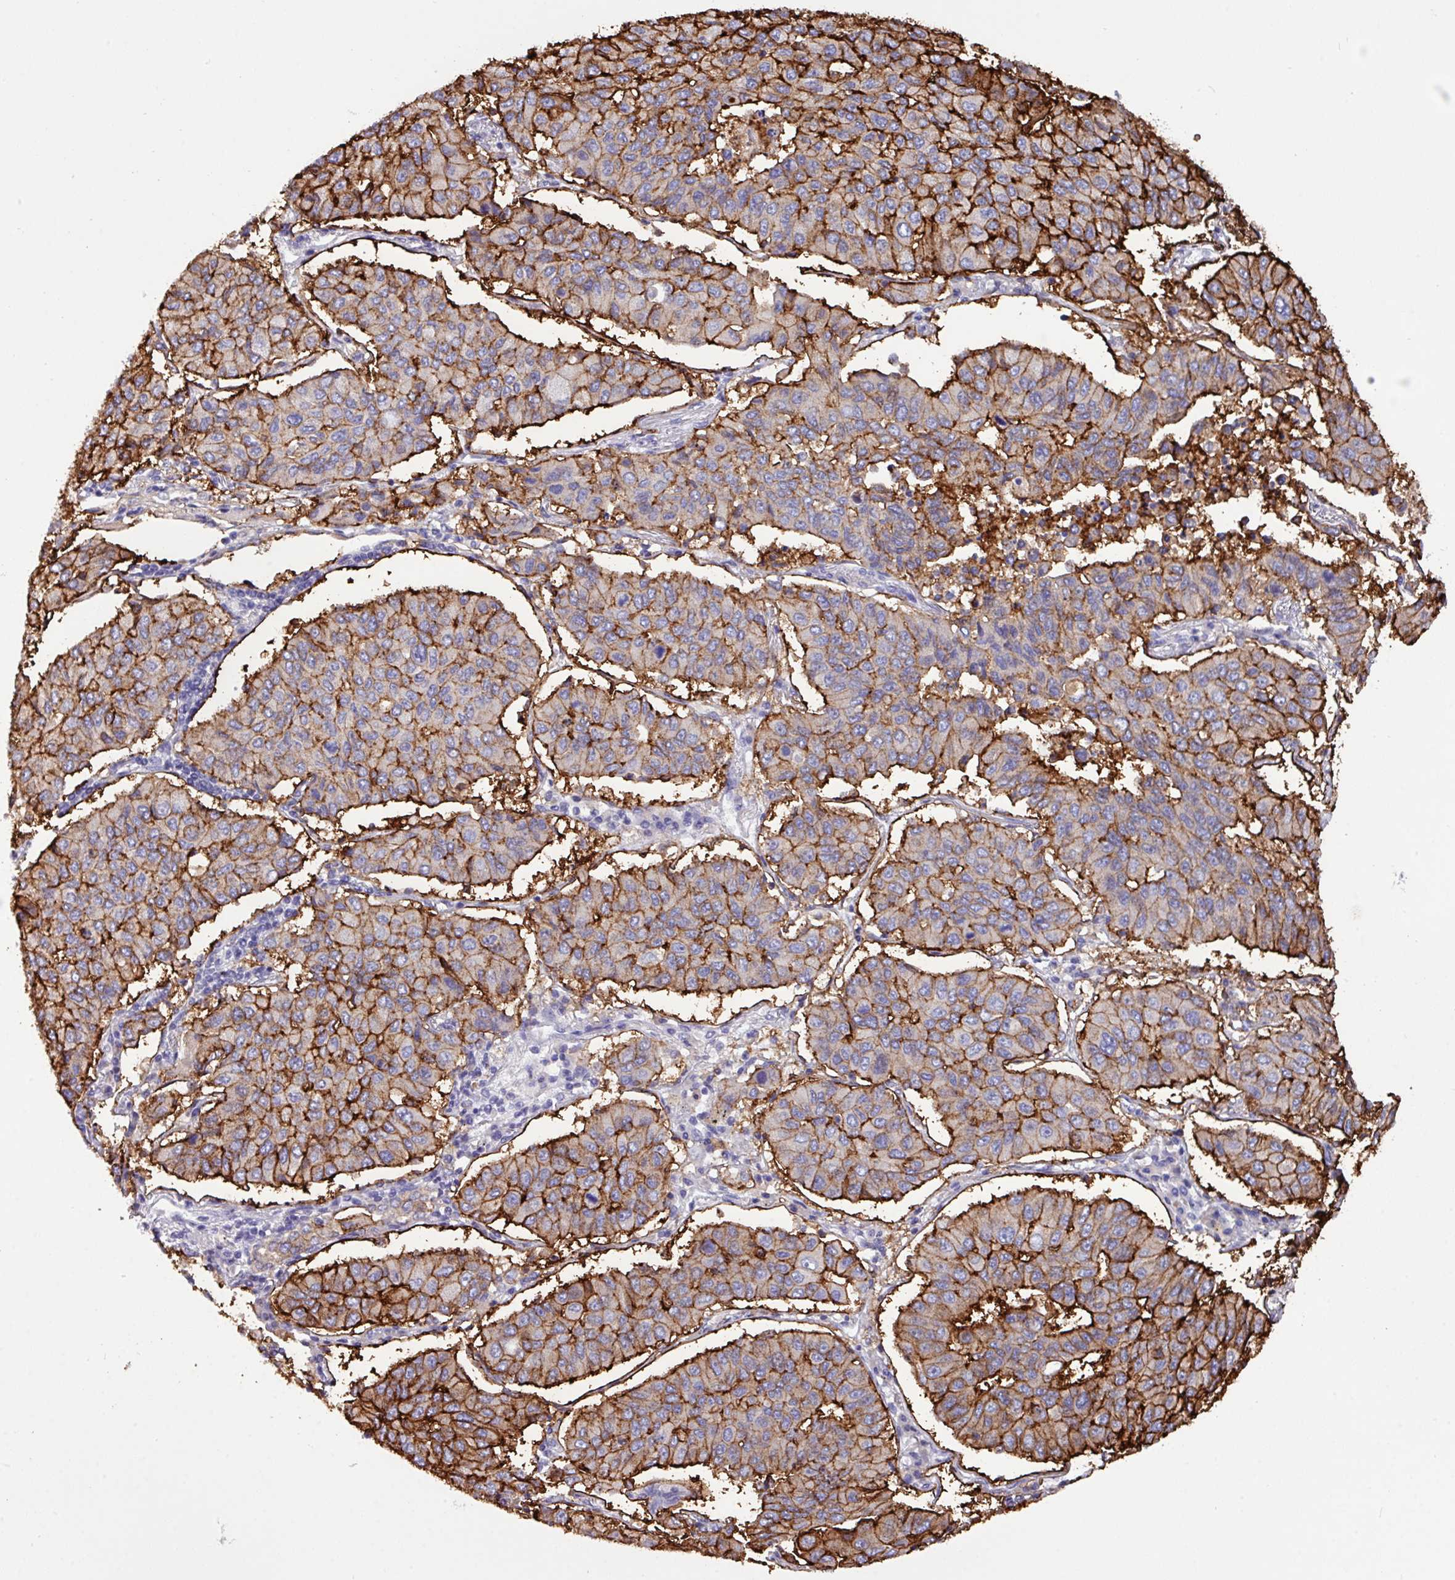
{"staining": {"intensity": "strong", "quantity": ">75%", "location": "cytoplasmic/membranous"}, "tissue": "lung cancer", "cell_type": "Tumor cells", "image_type": "cancer", "snomed": [{"axis": "morphology", "description": "Squamous cell carcinoma, NOS"}, {"axis": "topography", "description": "Lung"}], "caption": "Protein staining by immunohistochemistry (IHC) displays strong cytoplasmic/membranous staining in about >75% of tumor cells in lung cancer (squamous cell carcinoma). (brown staining indicates protein expression, while blue staining denotes nuclei).", "gene": "EPCAM", "patient": {"sex": "male", "age": 74}}